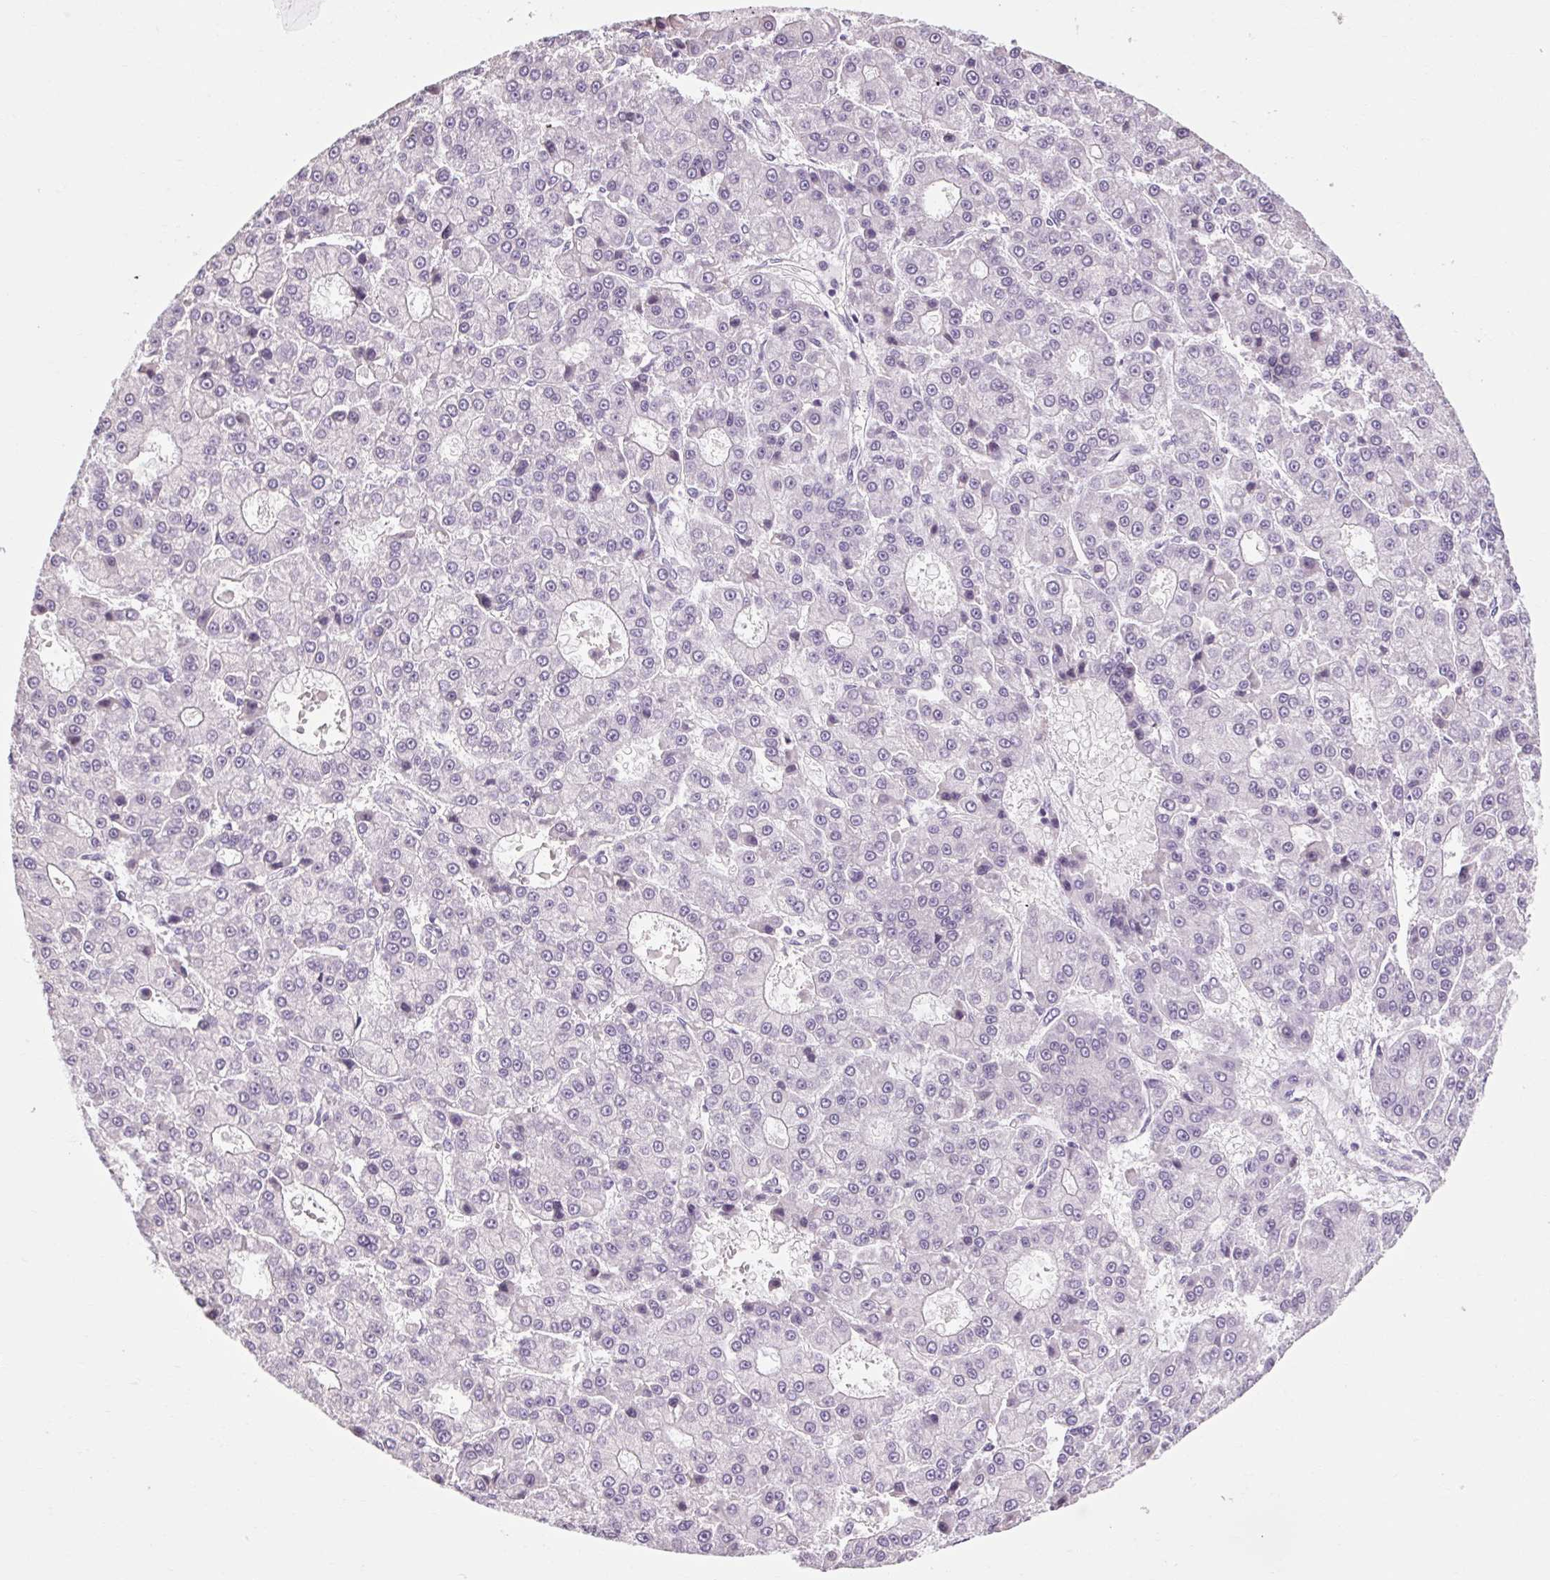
{"staining": {"intensity": "negative", "quantity": "none", "location": "none"}, "tissue": "liver cancer", "cell_type": "Tumor cells", "image_type": "cancer", "snomed": [{"axis": "morphology", "description": "Carcinoma, Hepatocellular, NOS"}, {"axis": "topography", "description": "Liver"}], "caption": "Liver cancer (hepatocellular carcinoma) was stained to show a protein in brown. There is no significant expression in tumor cells. (DAB (3,3'-diaminobenzidine) immunohistochemistry (IHC) visualized using brightfield microscopy, high magnification).", "gene": "POMC", "patient": {"sex": "male", "age": 70}}